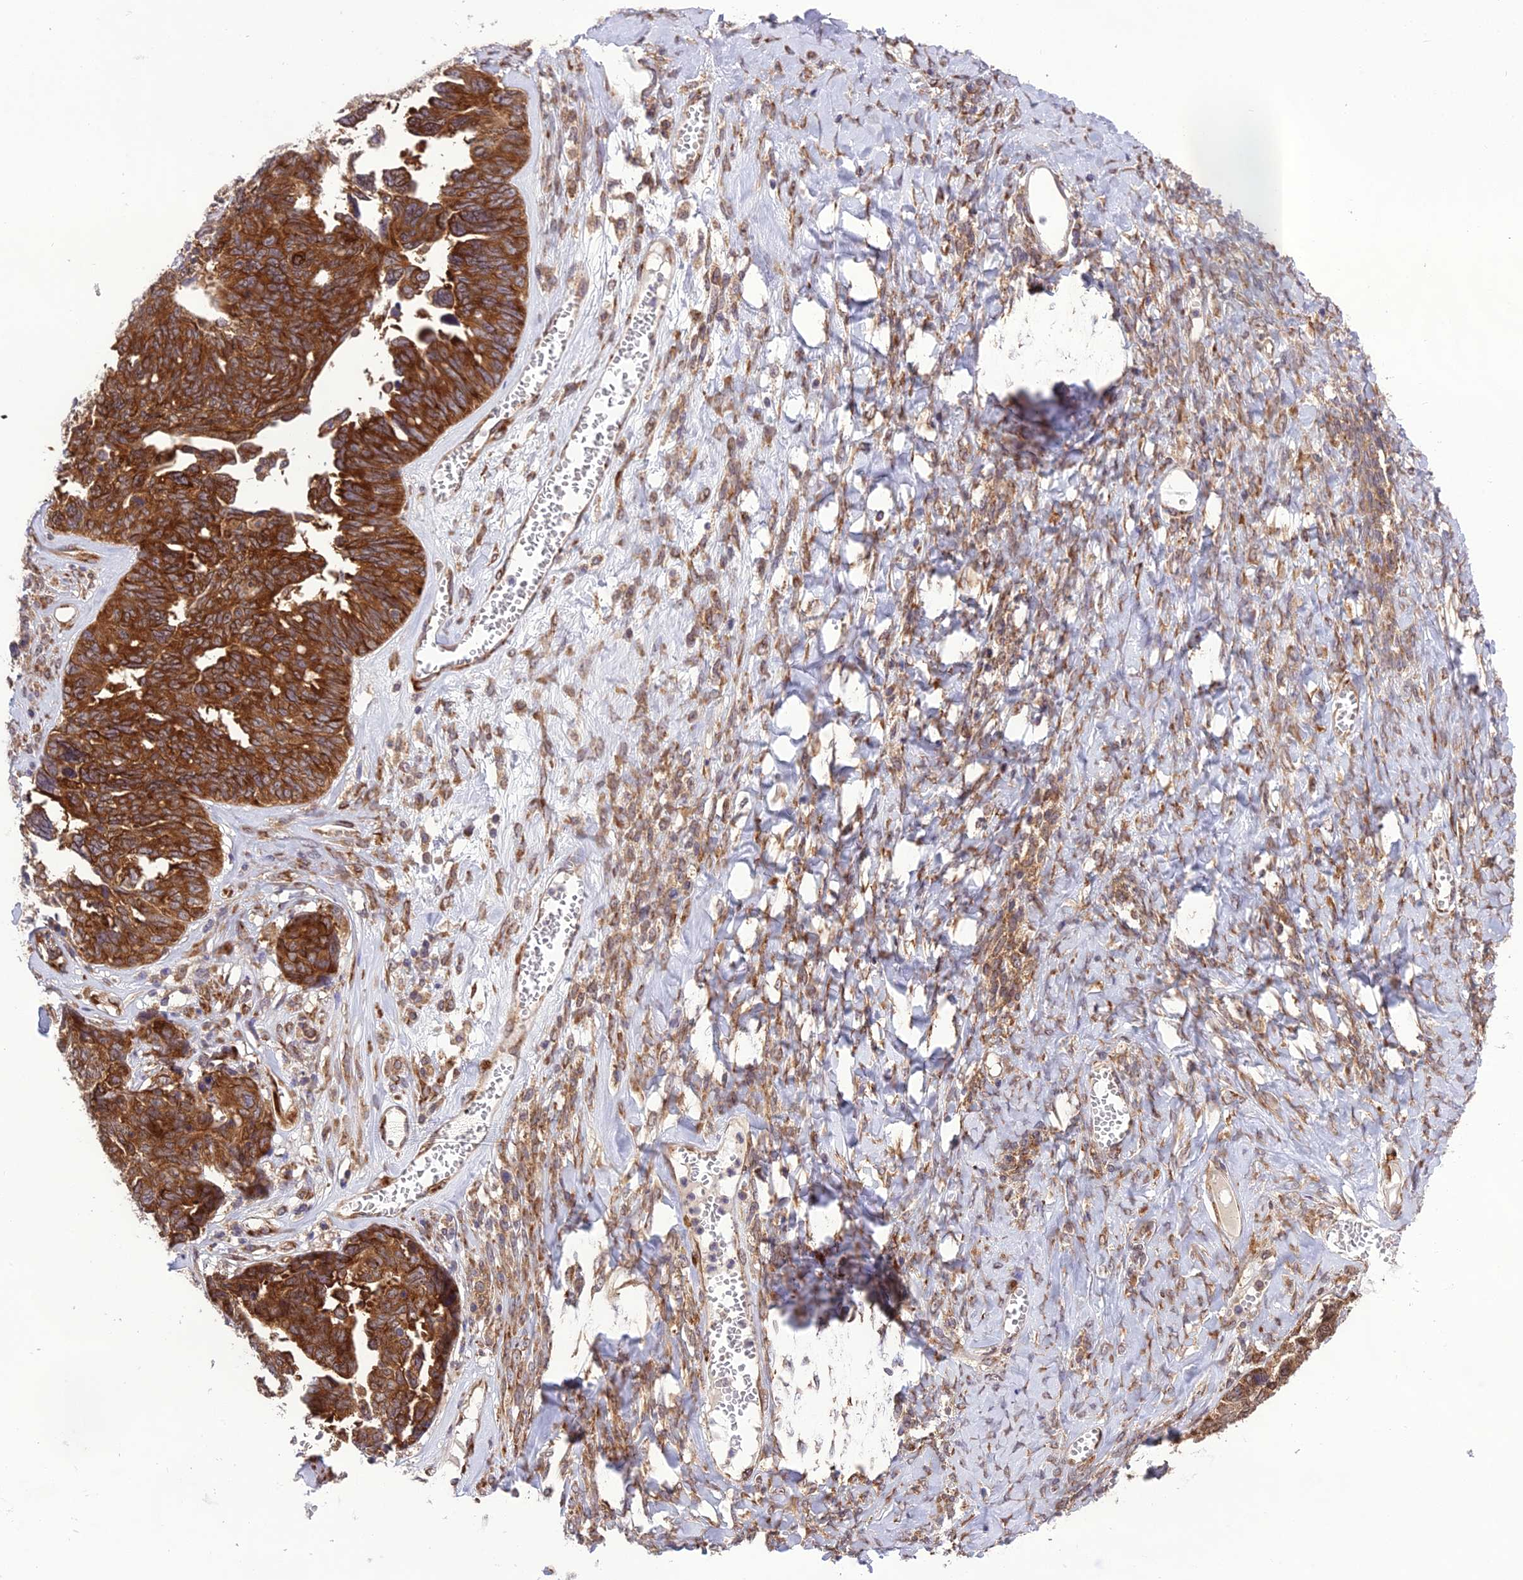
{"staining": {"intensity": "strong", "quantity": ">75%", "location": "cytoplasmic/membranous"}, "tissue": "ovarian cancer", "cell_type": "Tumor cells", "image_type": "cancer", "snomed": [{"axis": "morphology", "description": "Cystadenocarcinoma, serous, NOS"}, {"axis": "topography", "description": "Ovary"}], "caption": "DAB (3,3'-diaminobenzidine) immunohistochemical staining of ovarian cancer shows strong cytoplasmic/membranous protein expression in approximately >75% of tumor cells.", "gene": "DHCR7", "patient": {"sex": "female", "age": 79}}